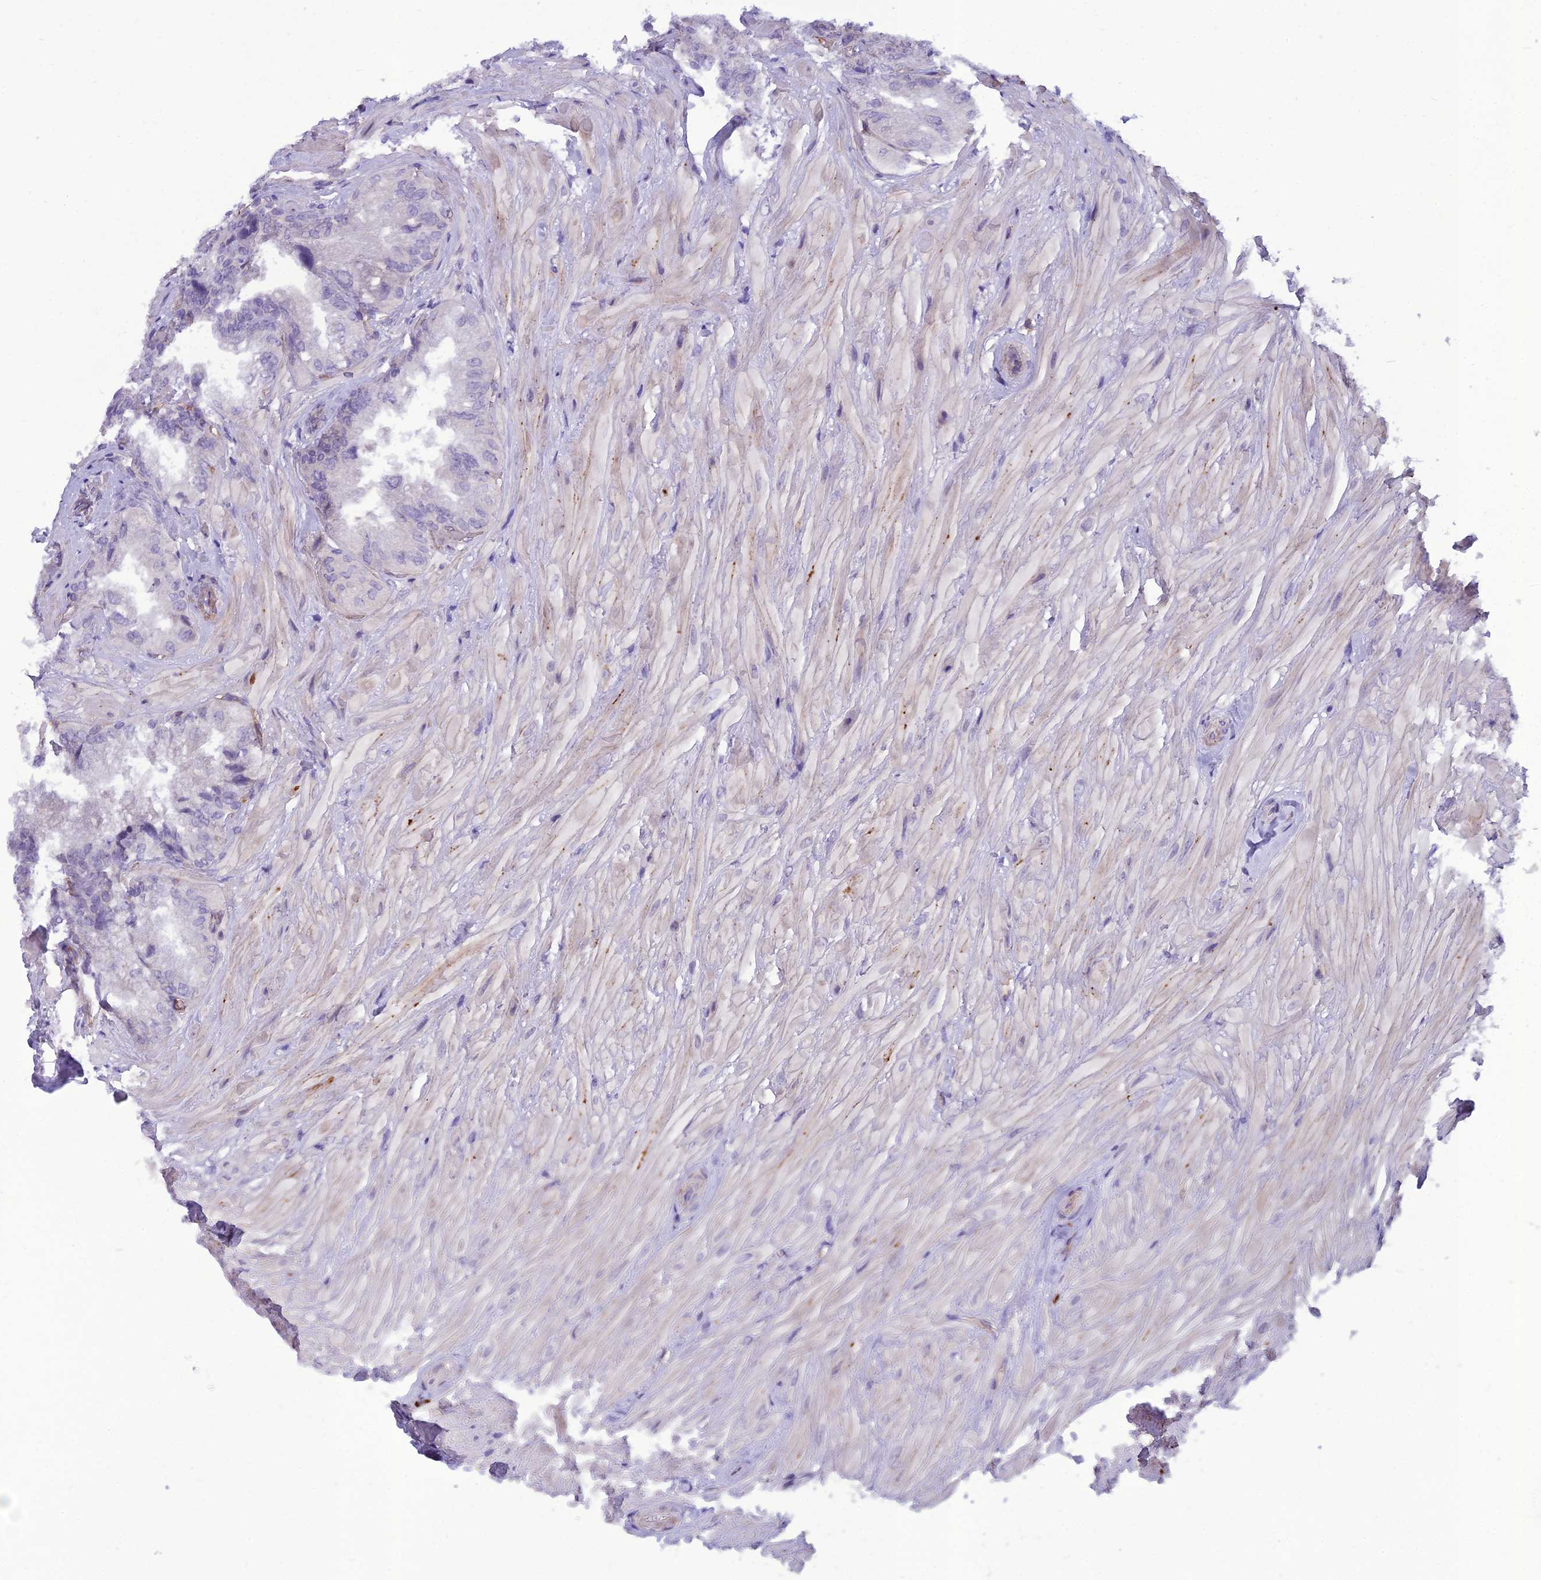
{"staining": {"intensity": "negative", "quantity": "none", "location": "none"}, "tissue": "seminal vesicle", "cell_type": "Glandular cells", "image_type": "normal", "snomed": [{"axis": "morphology", "description": "Normal tissue, NOS"}, {"axis": "topography", "description": "Prostate and seminal vesicle, NOS"}, {"axis": "topography", "description": "Prostate"}, {"axis": "topography", "description": "Seminal veicle"}], "caption": "DAB (3,3'-diaminobenzidine) immunohistochemical staining of normal seminal vesicle reveals no significant staining in glandular cells.", "gene": "BBS7", "patient": {"sex": "male", "age": 67}}